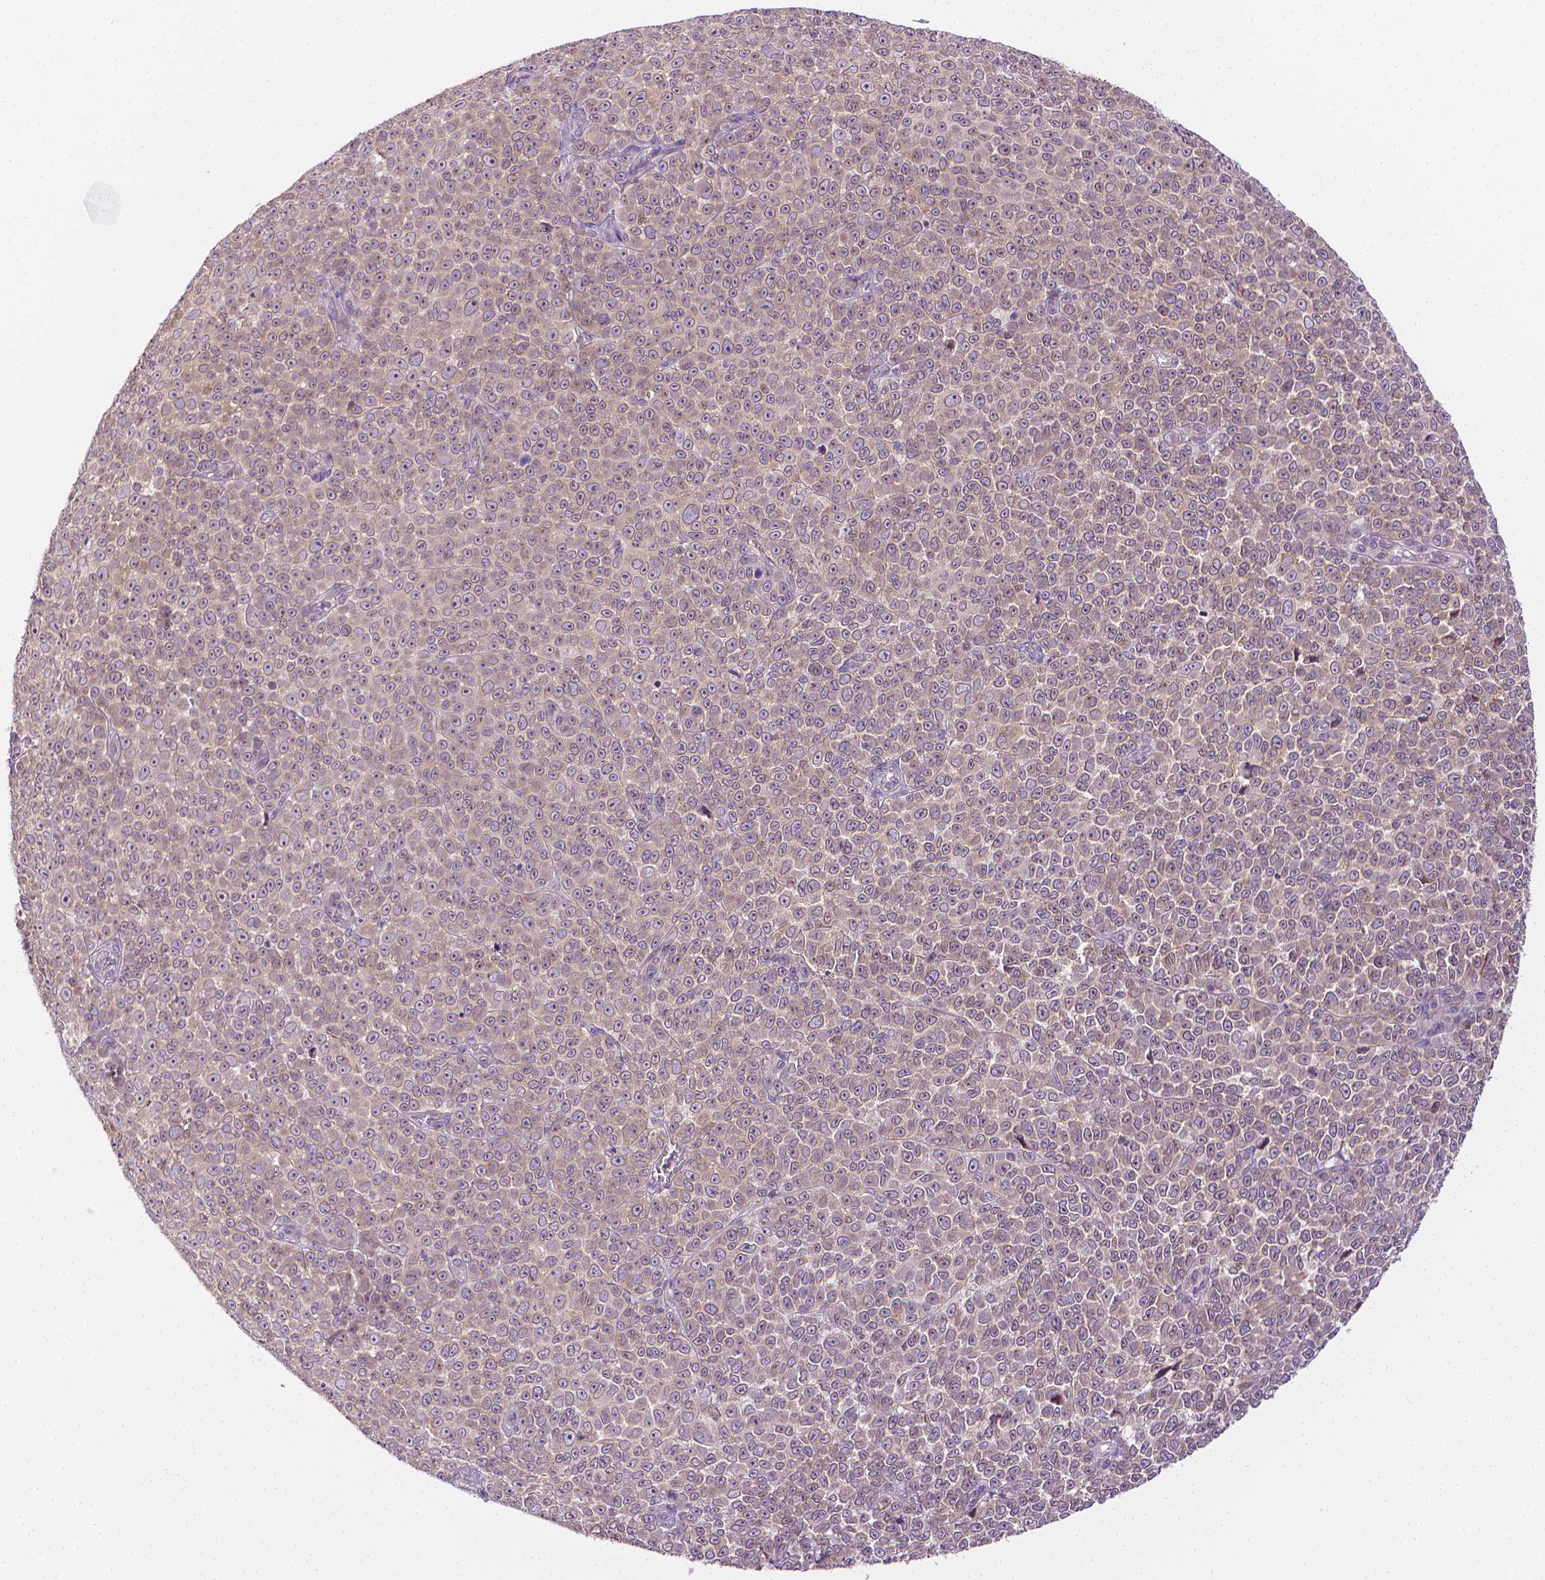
{"staining": {"intensity": "weak", "quantity": "25%-75%", "location": "cytoplasmic/membranous"}, "tissue": "melanoma", "cell_type": "Tumor cells", "image_type": "cancer", "snomed": [{"axis": "morphology", "description": "Malignant melanoma, NOS"}, {"axis": "topography", "description": "Skin"}], "caption": "Human malignant melanoma stained with a protein marker exhibits weak staining in tumor cells.", "gene": "MCOLN3", "patient": {"sex": "female", "age": 95}}